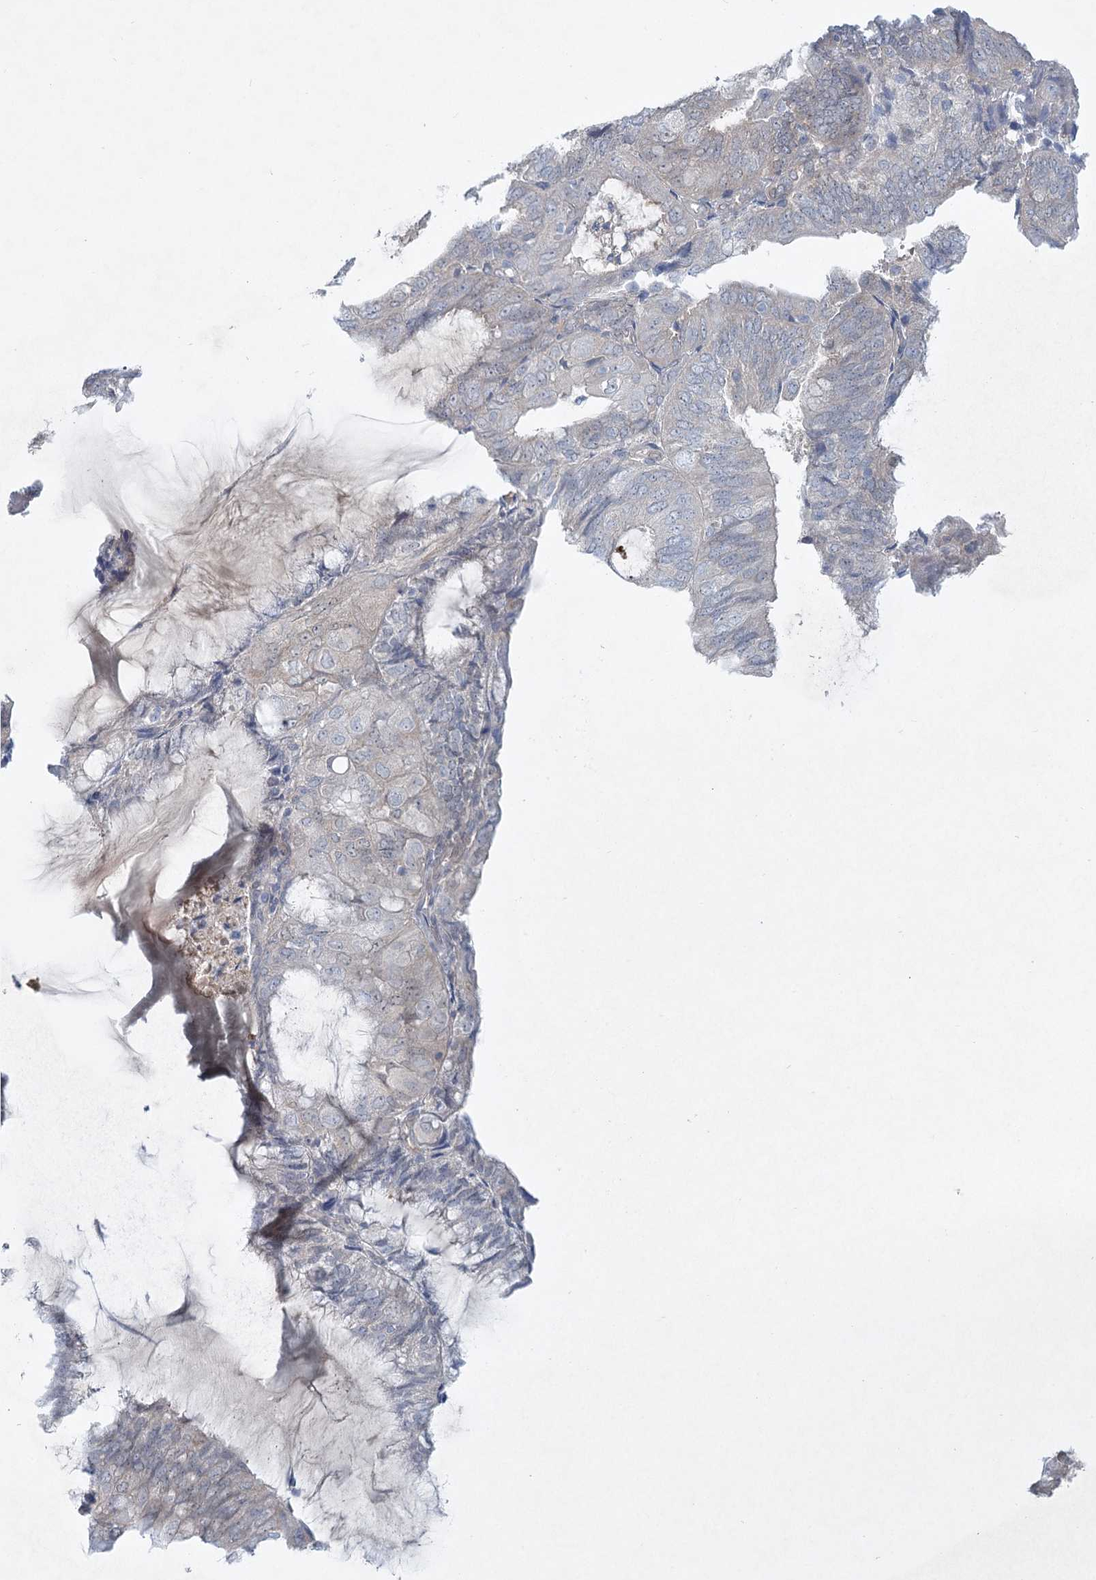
{"staining": {"intensity": "negative", "quantity": "none", "location": "none"}, "tissue": "endometrial cancer", "cell_type": "Tumor cells", "image_type": "cancer", "snomed": [{"axis": "morphology", "description": "Adenocarcinoma, NOS"}, {"axis": "topography", "description": "Endometrium"}], "caption": "Immunohistochemistry (IHC) histopathology image of neoplastic tissue: human endometrial cancer stained with DAB (3,3'-diaminobenzidine) exhibits no significant protein staining in tumor cells.", "gene": "AAMDC", "patient": {"sex": "female", "age": 81}}